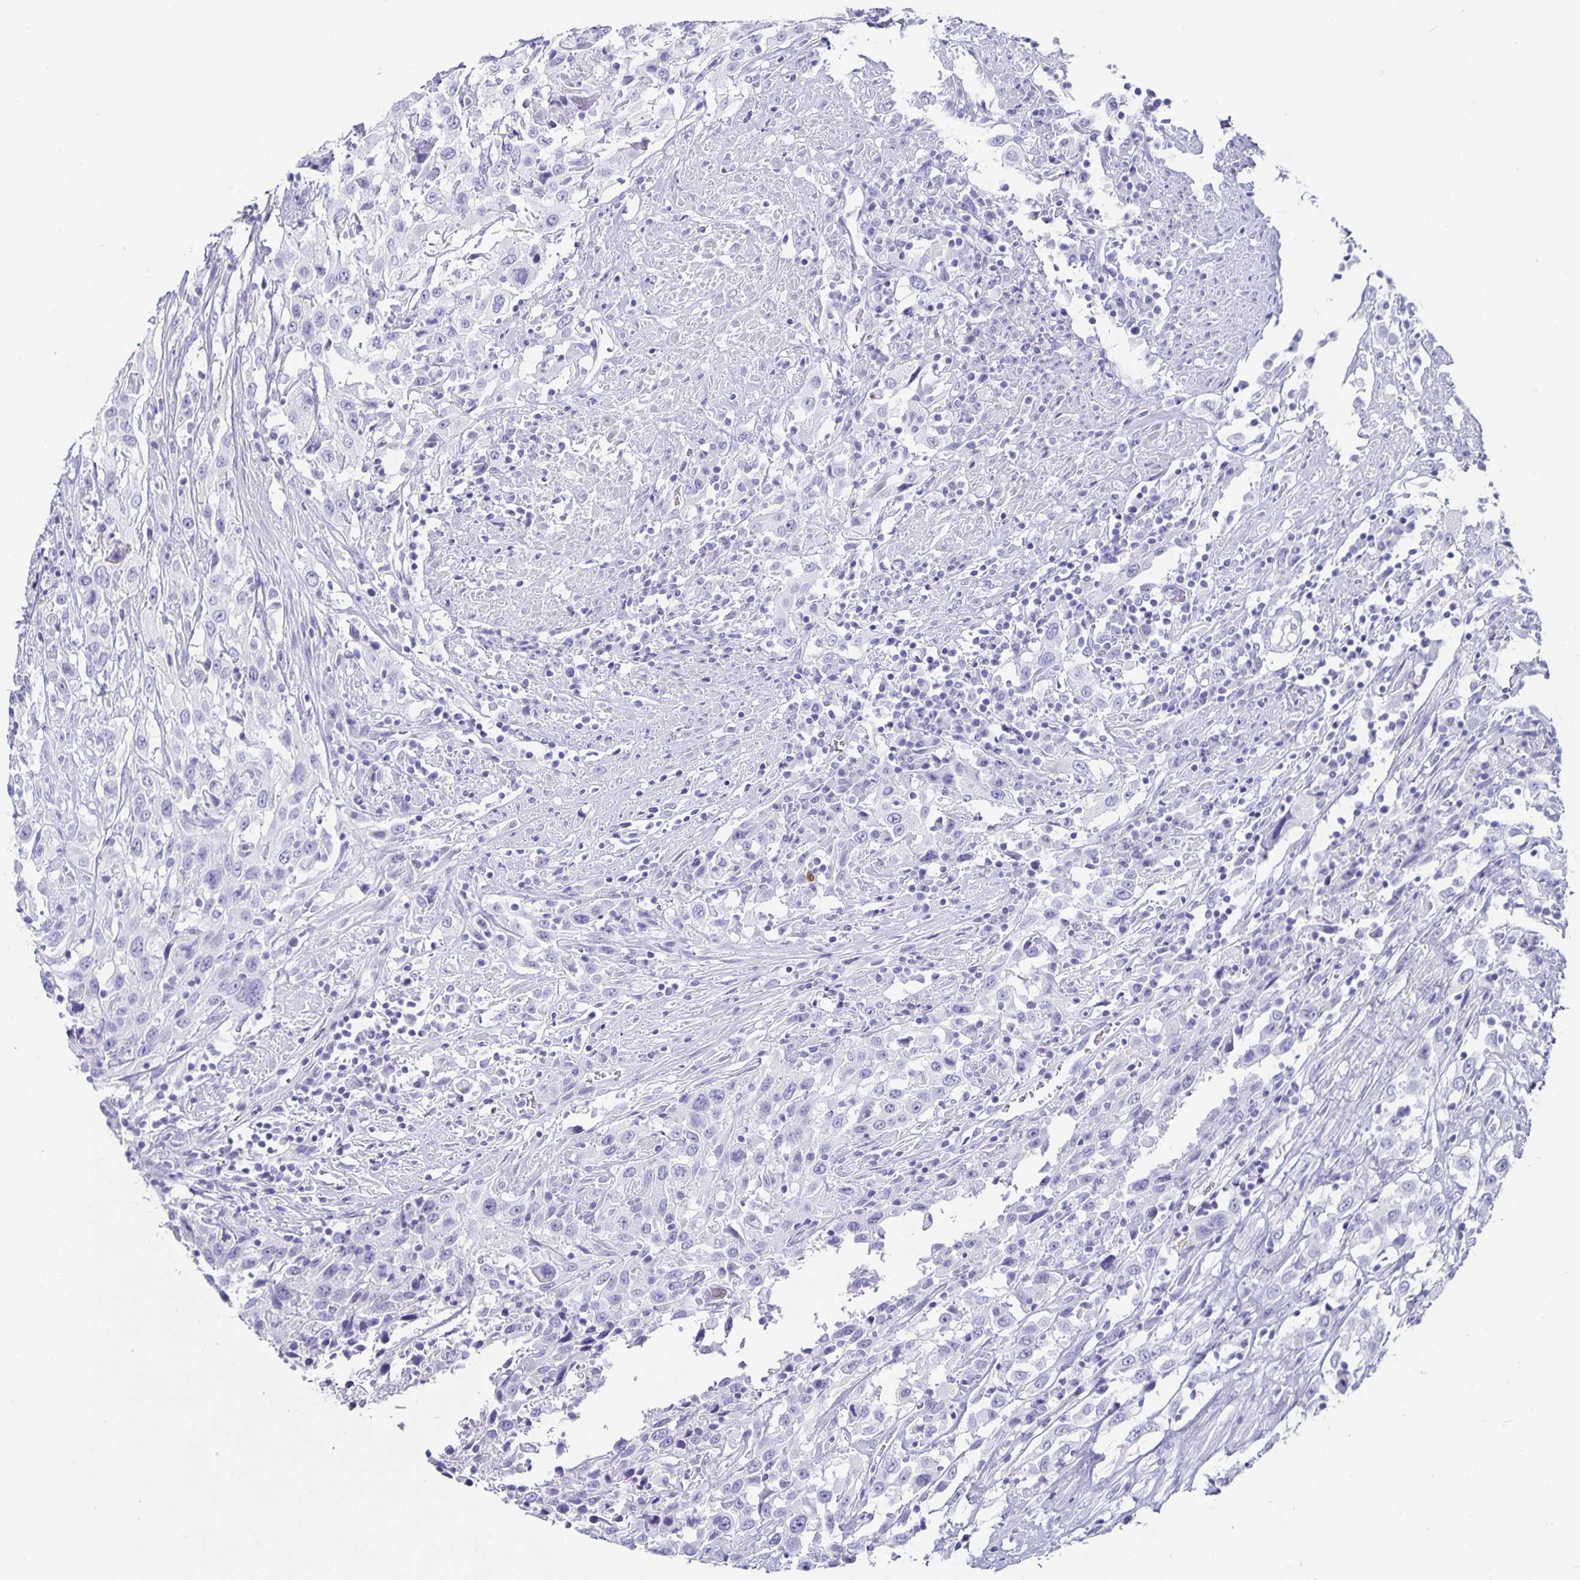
{"staining": {"intensity": "negative", "quantity": "none", "location": "none"}, "tissue": "urothelial cancer", "cell_type": "Tumor cells", "image_type": "cancer", "snomed": [{"axis": "morphology", "description": "Urothelial carcinoma, High grade"}, {"axis": "topography", "description": "Urinary bladder"}], "caption": "Human urothelial cancer stained for a protein using immunohistochemistry (IHC) exhibits no expression in tumor cells.", "gene": "CHGA", "patient": {"sex": "male", "age": 61}}